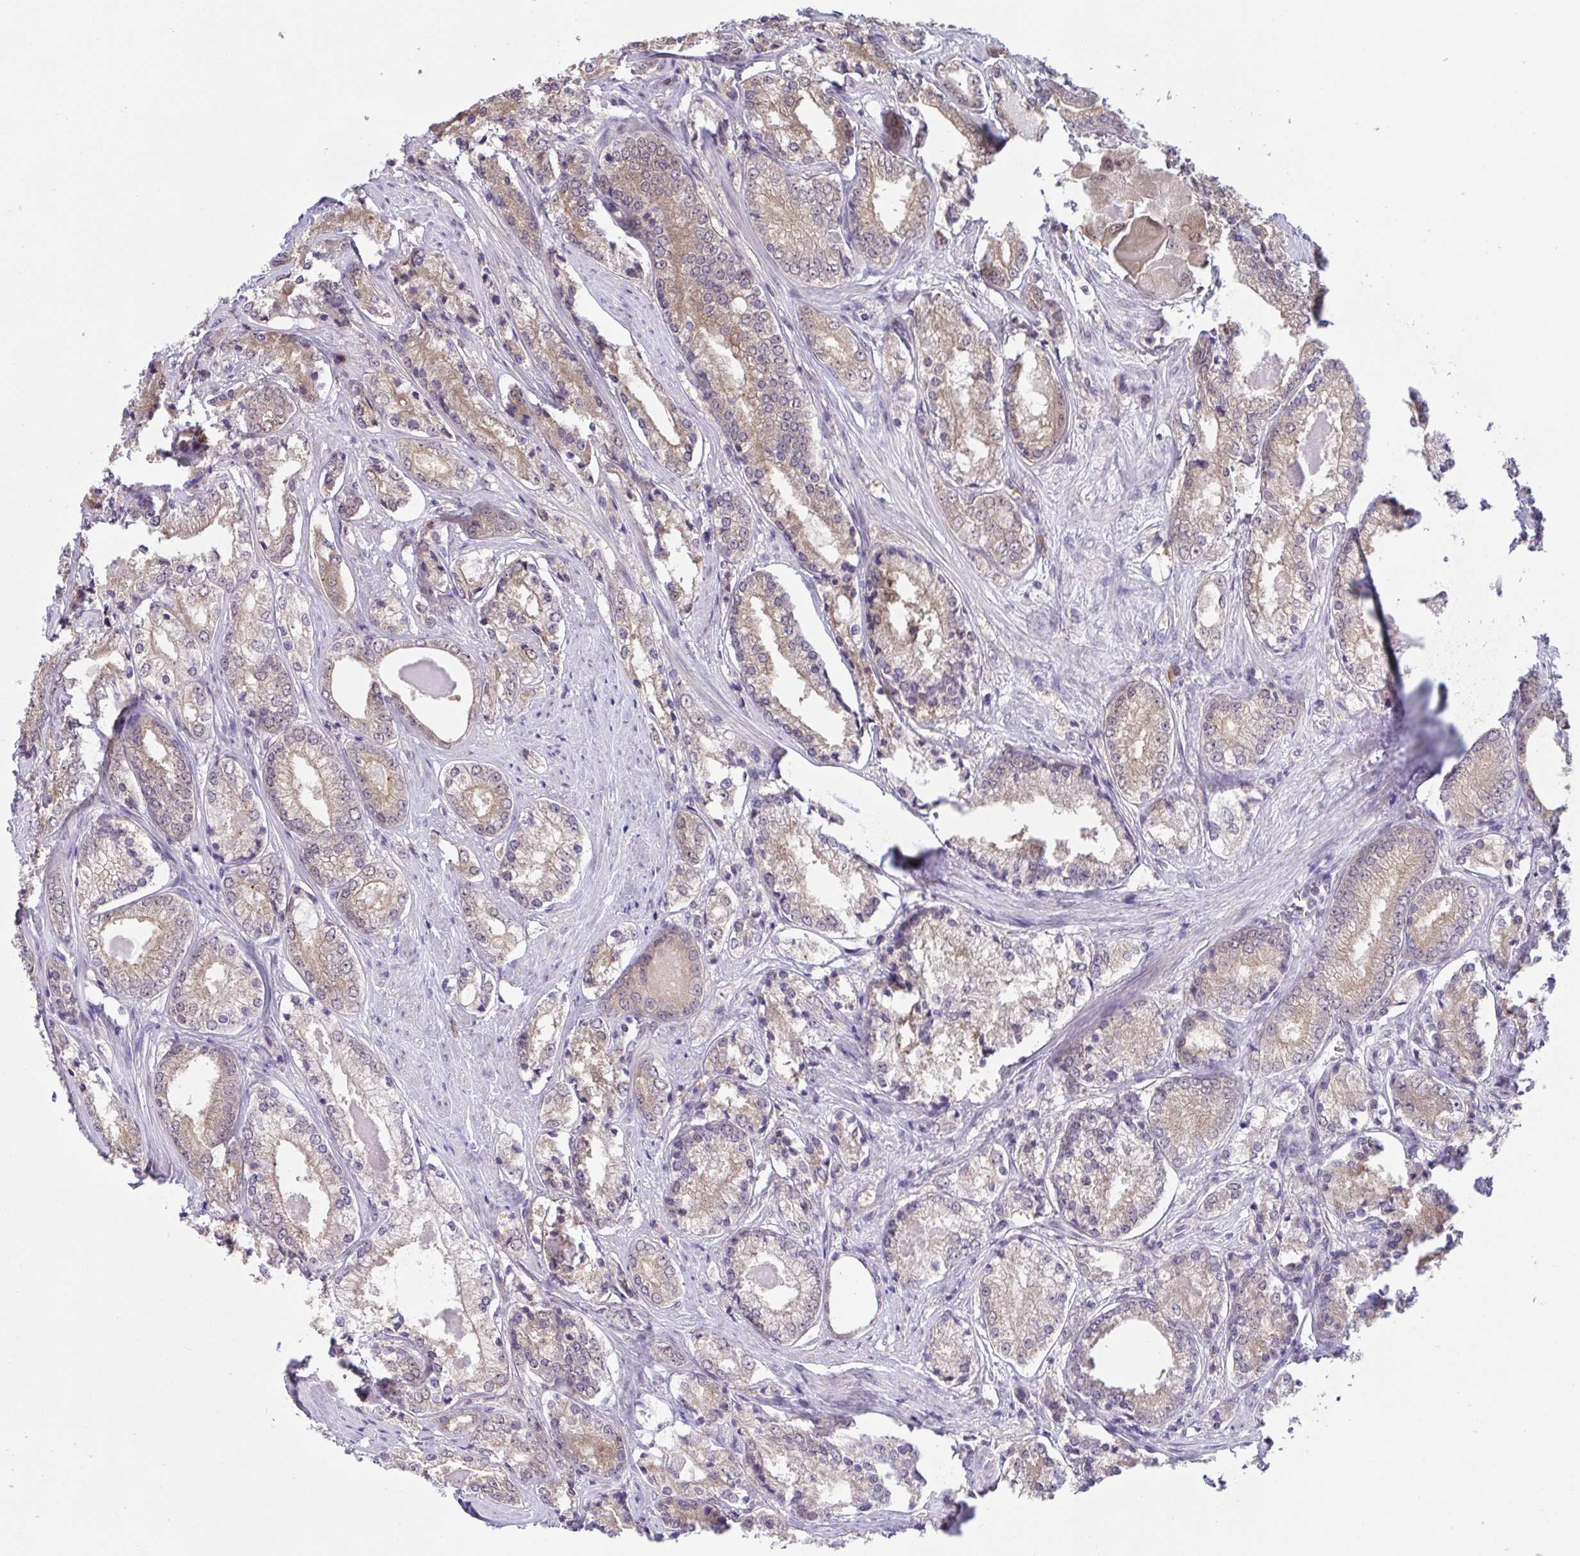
{"staining": {"intensity": "weak", "quantity": ">75%", "location": "cytoplasmic/membranous,nuclear"}, "tissue": "prostate cancer", "cell_type": "Tumor cells", "image_type": "cancer", "snomed": [{"axis": "morphology", "description": "Adenocarcinoma, NOS"}, {"axis": "morphology", "description": "Adenocarcinoma, Low grade"}, {"axis": "topography", "description": "Prostate"}], "caption": "Human prostate cancer stained for a protein (brown) shows weak cytoplasmic/membranous and nuclear positive staining in about >75% of tumor cells.", "gene": "ZNF444", "patient": {"sex": "male", "age": 68}}